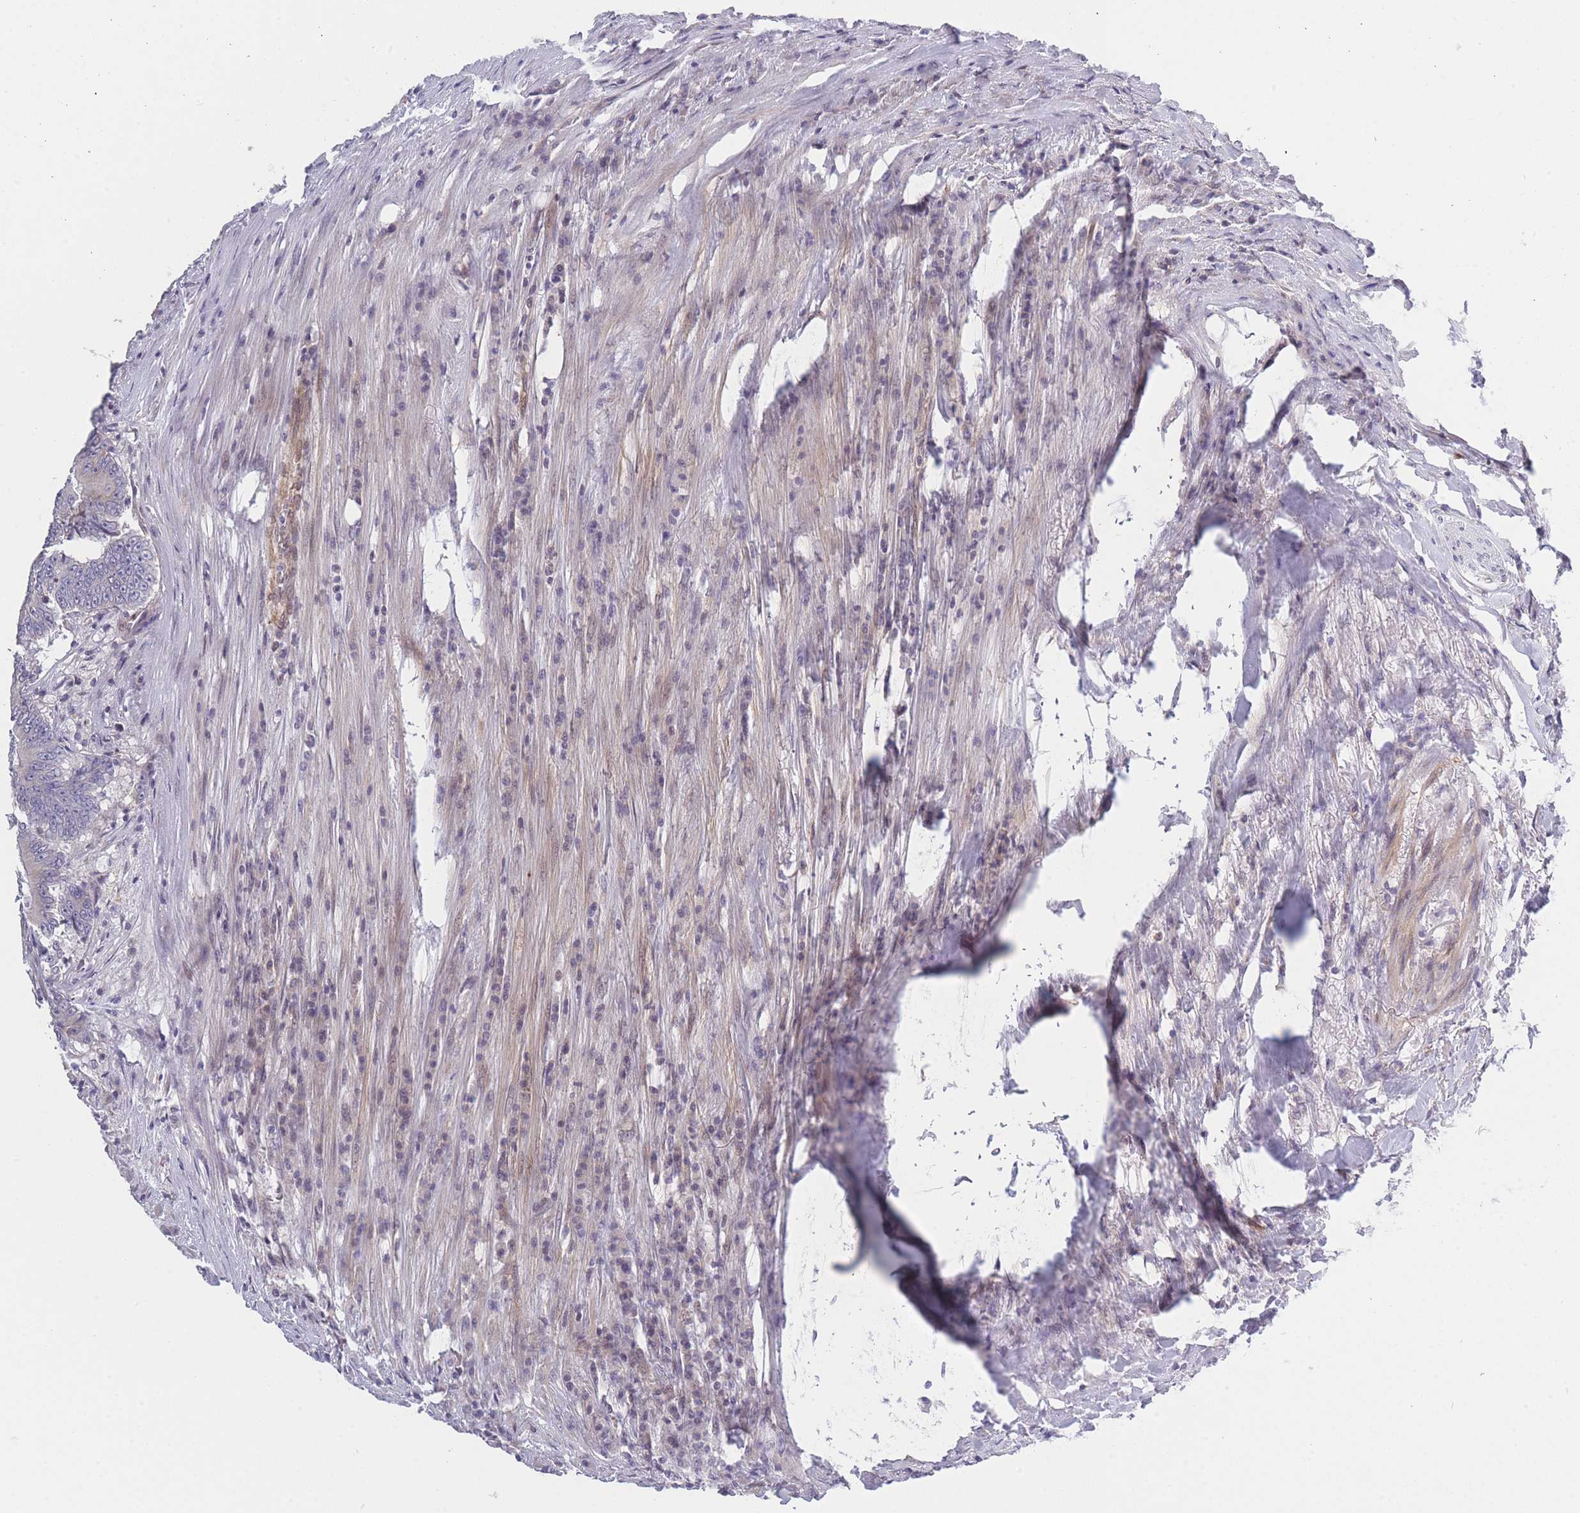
{"staining": {"intensity": "negative", "quantity": "none", "location": "none"}, "tissue": "colorectal cancer", "cell_type": "Tumor cells", "image_type": "cancer", "snomed": [{"axis": "morphology", "description": "Adenocarcinoma, NOS"}, {"axis": "topography", "description": "Colon"}], "caption": "The photomicrograph shows no staining of tumor cells in colorectal cancer (adenocarcinoma).", "gene": "SLC7A6", "patient": {"sex": "male", "age": 83}}